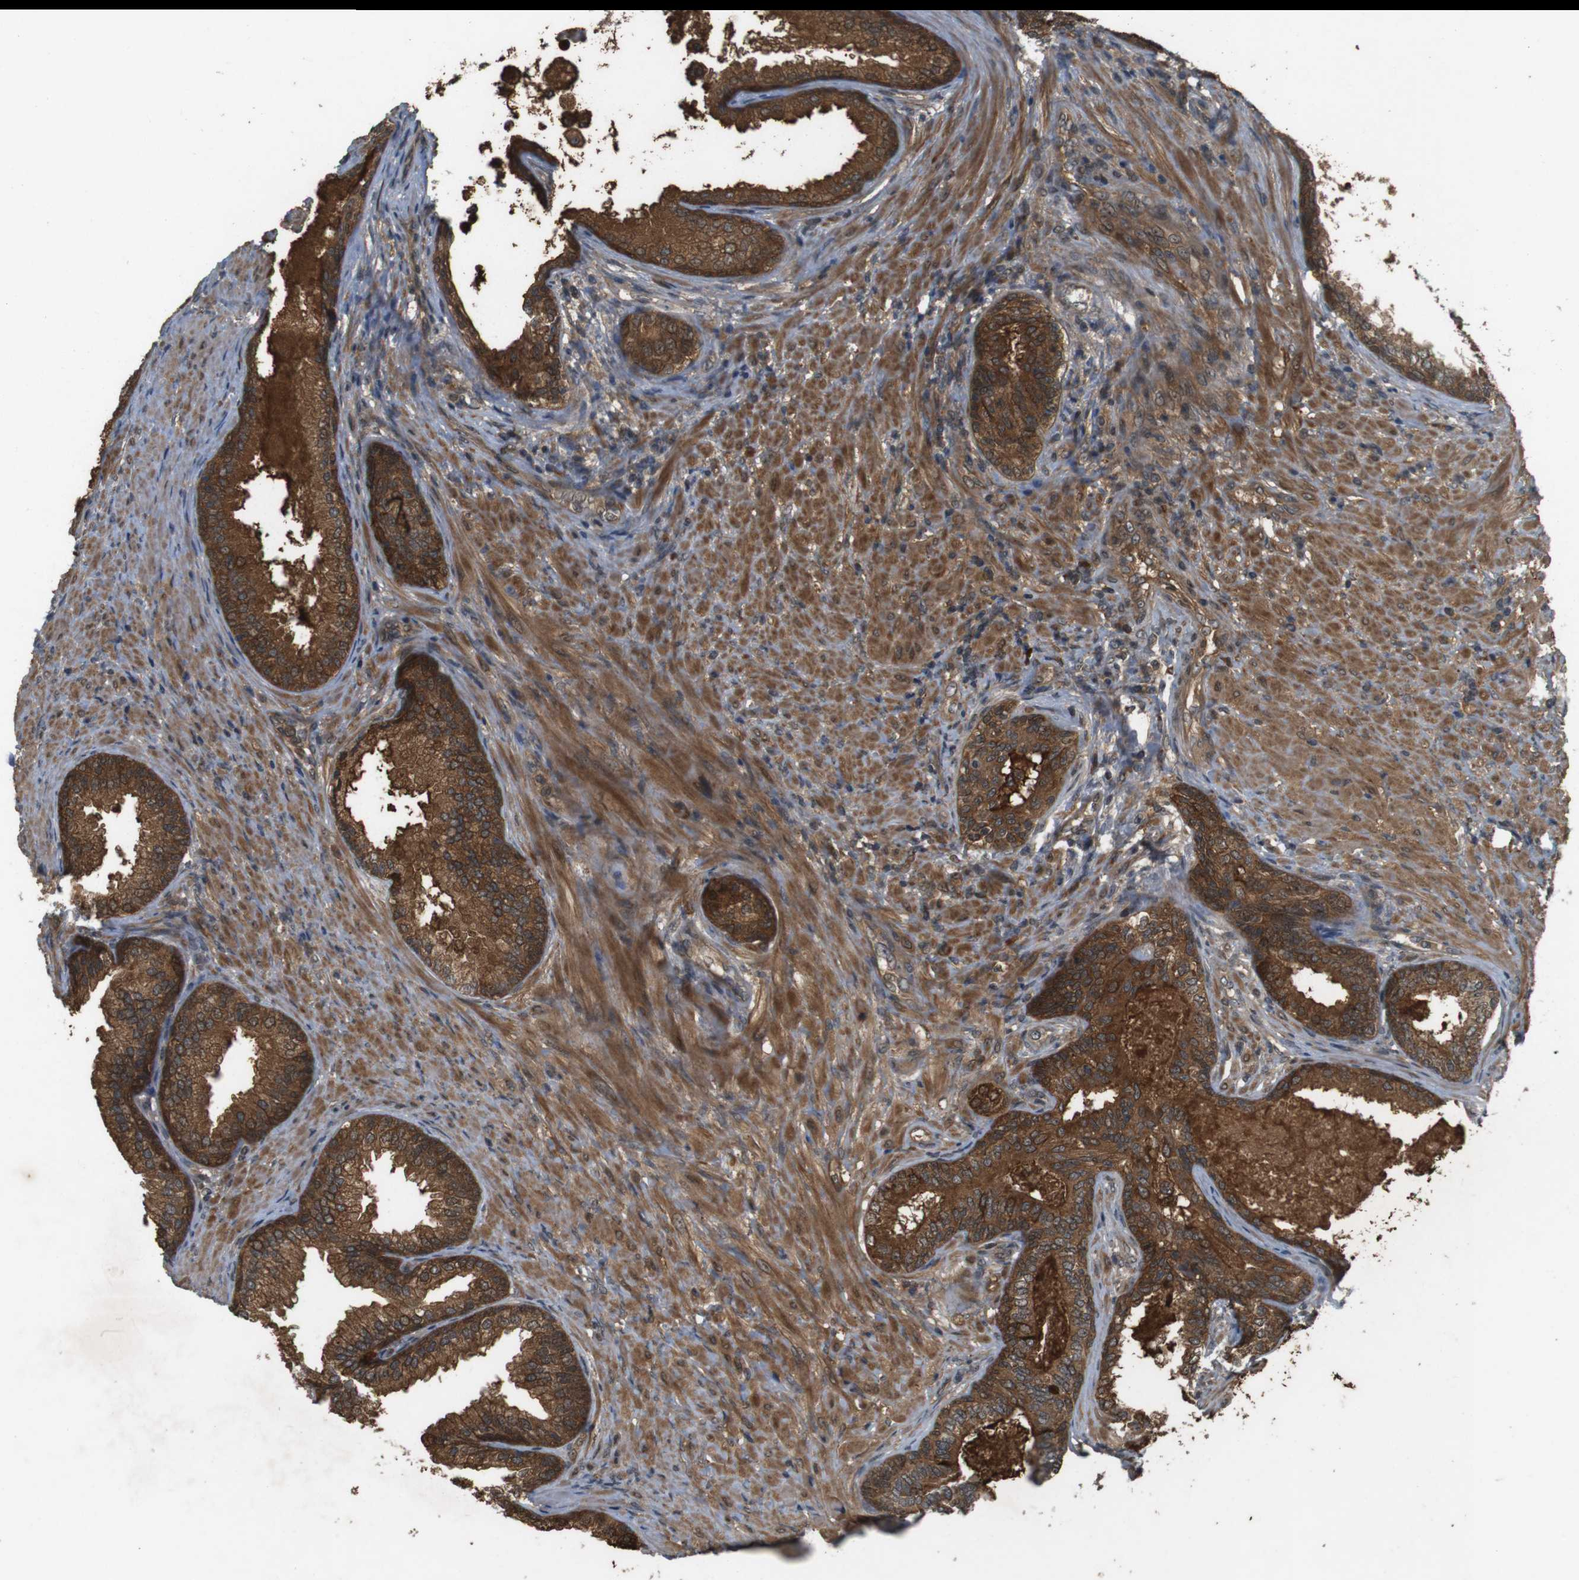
{"staining": {"intensity": "strong", "quantity": ">75%", "location": "cytoplasmic/membranous"}, "tissue": "prostate", "cell_type": "Glandular cells", "image_type": "normal", "snomed": [{"axis": "morphology", "description": "Normal tissue, NOS"}, {"axis": "topography", "description": "Prostate"}], "caption": "Immunohistochemical staining of unremarkable prostate exhibits >75% levels of strong cytoplasmic/membranous protein staining in about >75% of glandular cells.", "gene": "NFKBIE", "patient": {"sex": "male", "age": 76}}